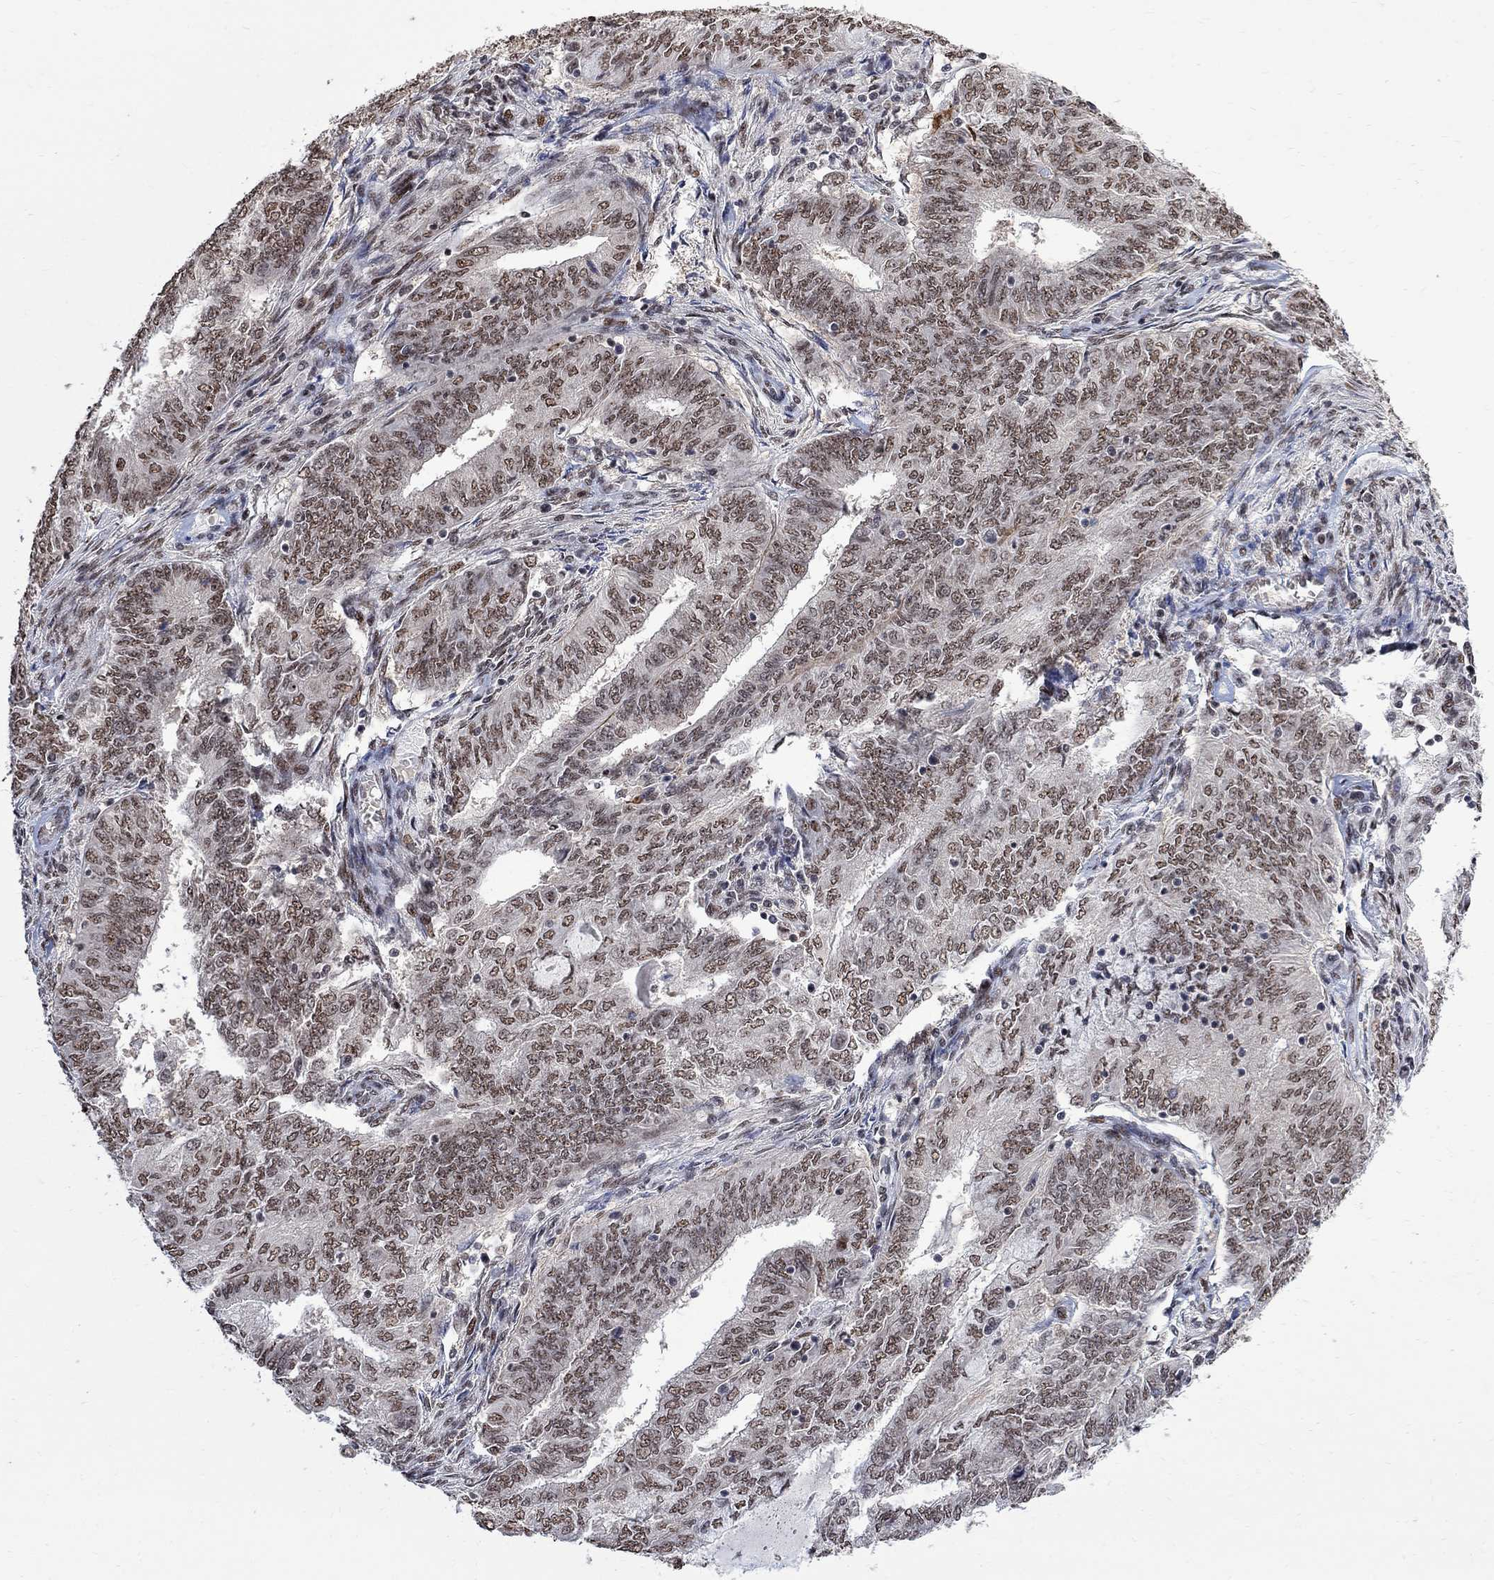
{"staining": {"intensity": "weak", "quantity": ">75%", "location": "nuclear"}, "tissue": "endometrial cancer", "cell_type": "Tumor cells", "image_type": "cancer", "snomed": [{"axis": "morphology", "description": "Adenocarcinoma, NOS"}, {"axis": "topography", "description": "Endometrium"}], "caption": "Immunohistochemistry histopathology image of neoplastic tissue: human adenocarcinoma (endometrial) stained using IHC reveals low levels of weak protein expression localized specifically in the nuclear of tumor cells, appearing as a nuclear brown color.", "gene": "E4F1", "patient": {"sex": "female", "age": 62}}